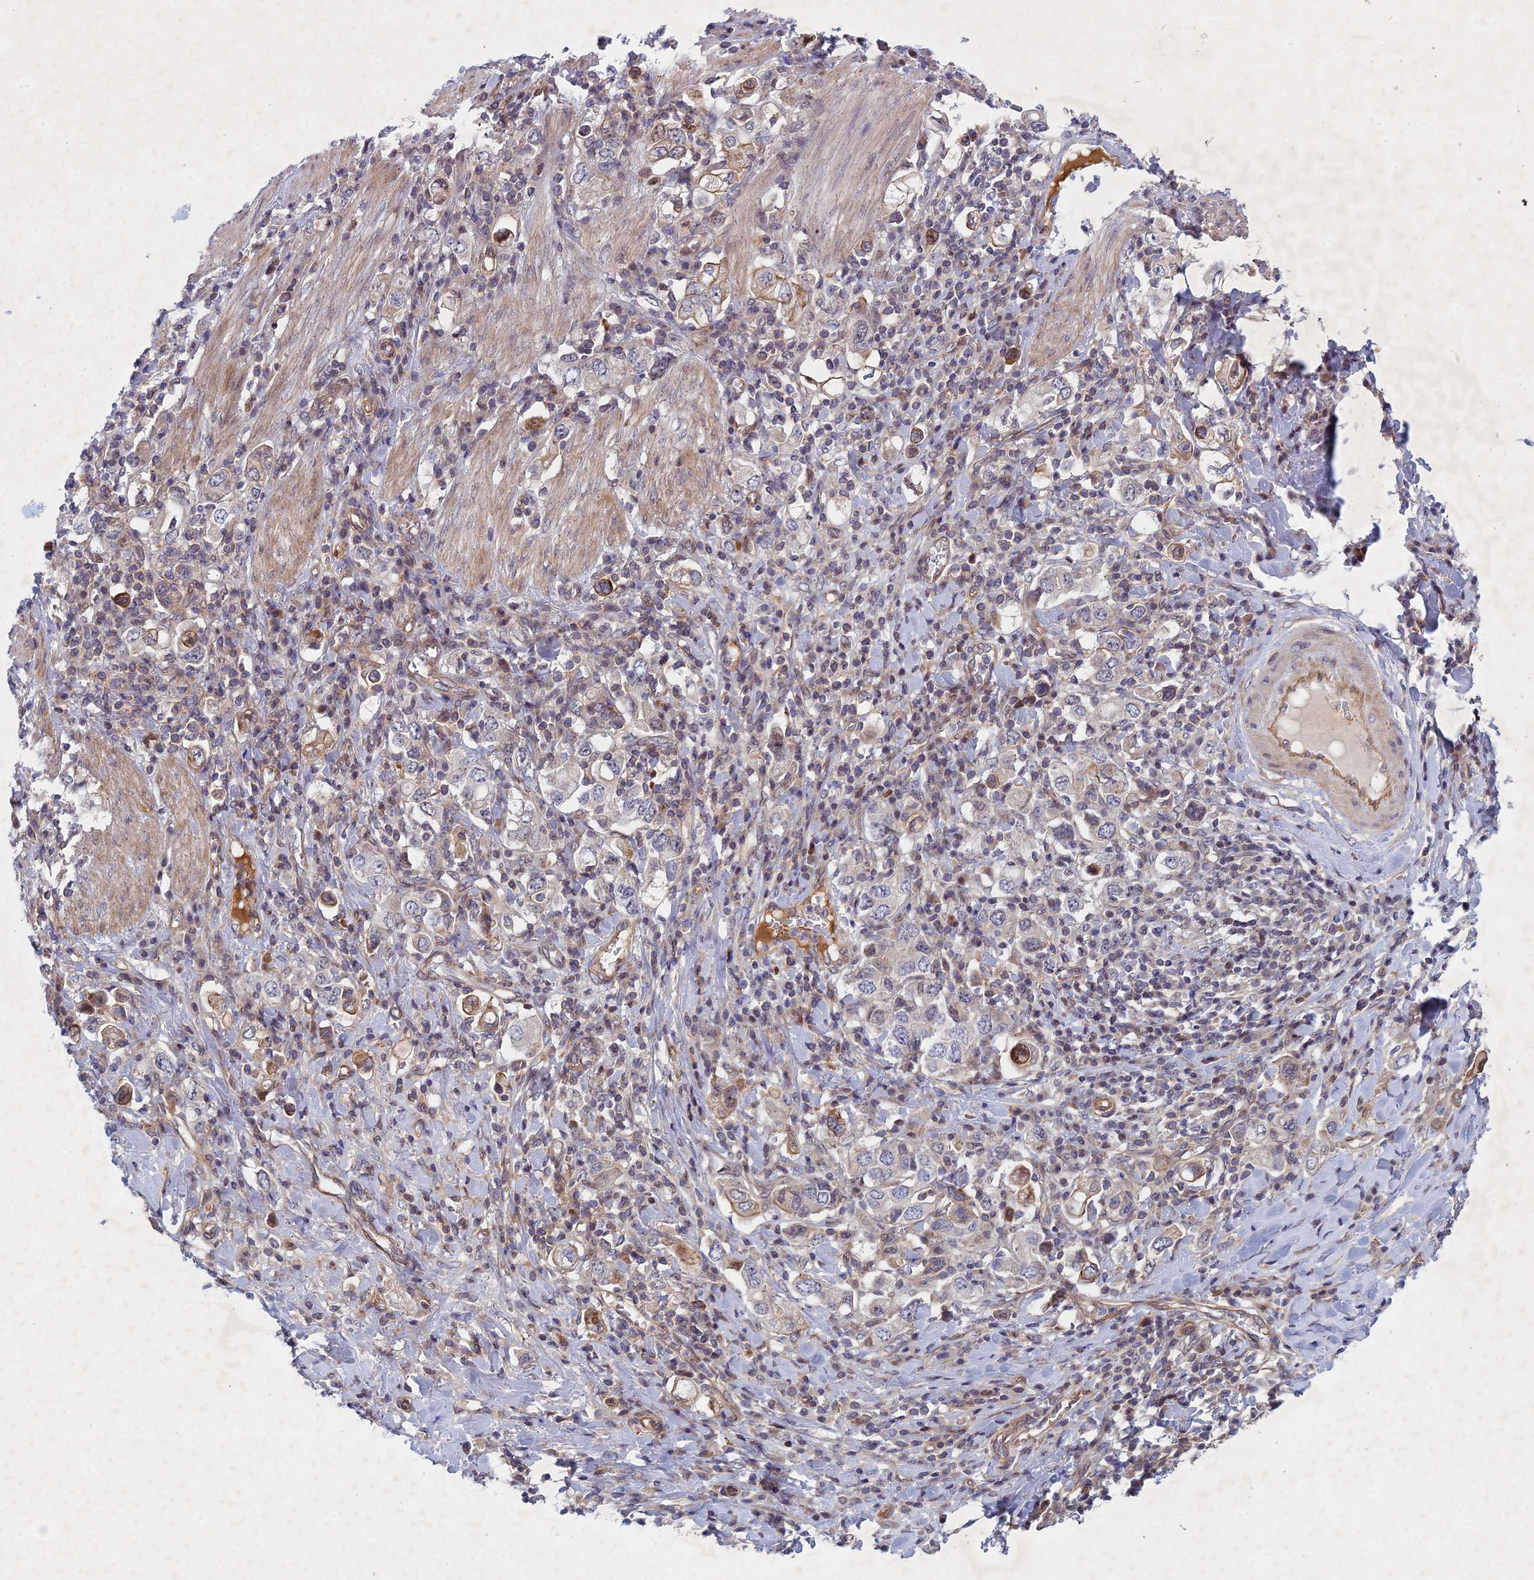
{"staining": {"intensity": "weak", "quantity": "<25%", "location": "cytoplasmic/membranous"}, "tissue": "stomach cancer", "cell_type": "Tumor cells", "image_type": "cancer", "snomed": [{"axis": "morphology", "description": "Adenocarcinoma, NOS"}, {"axis": "topography", "description": "Stomach, upper"}], "caption": "An image of stomach adenocarcinoma stained for a protein reveals no brown staining in tumor cells.", "gene": "PTHLH", "patient": {"sex": "male", "age": 62}}